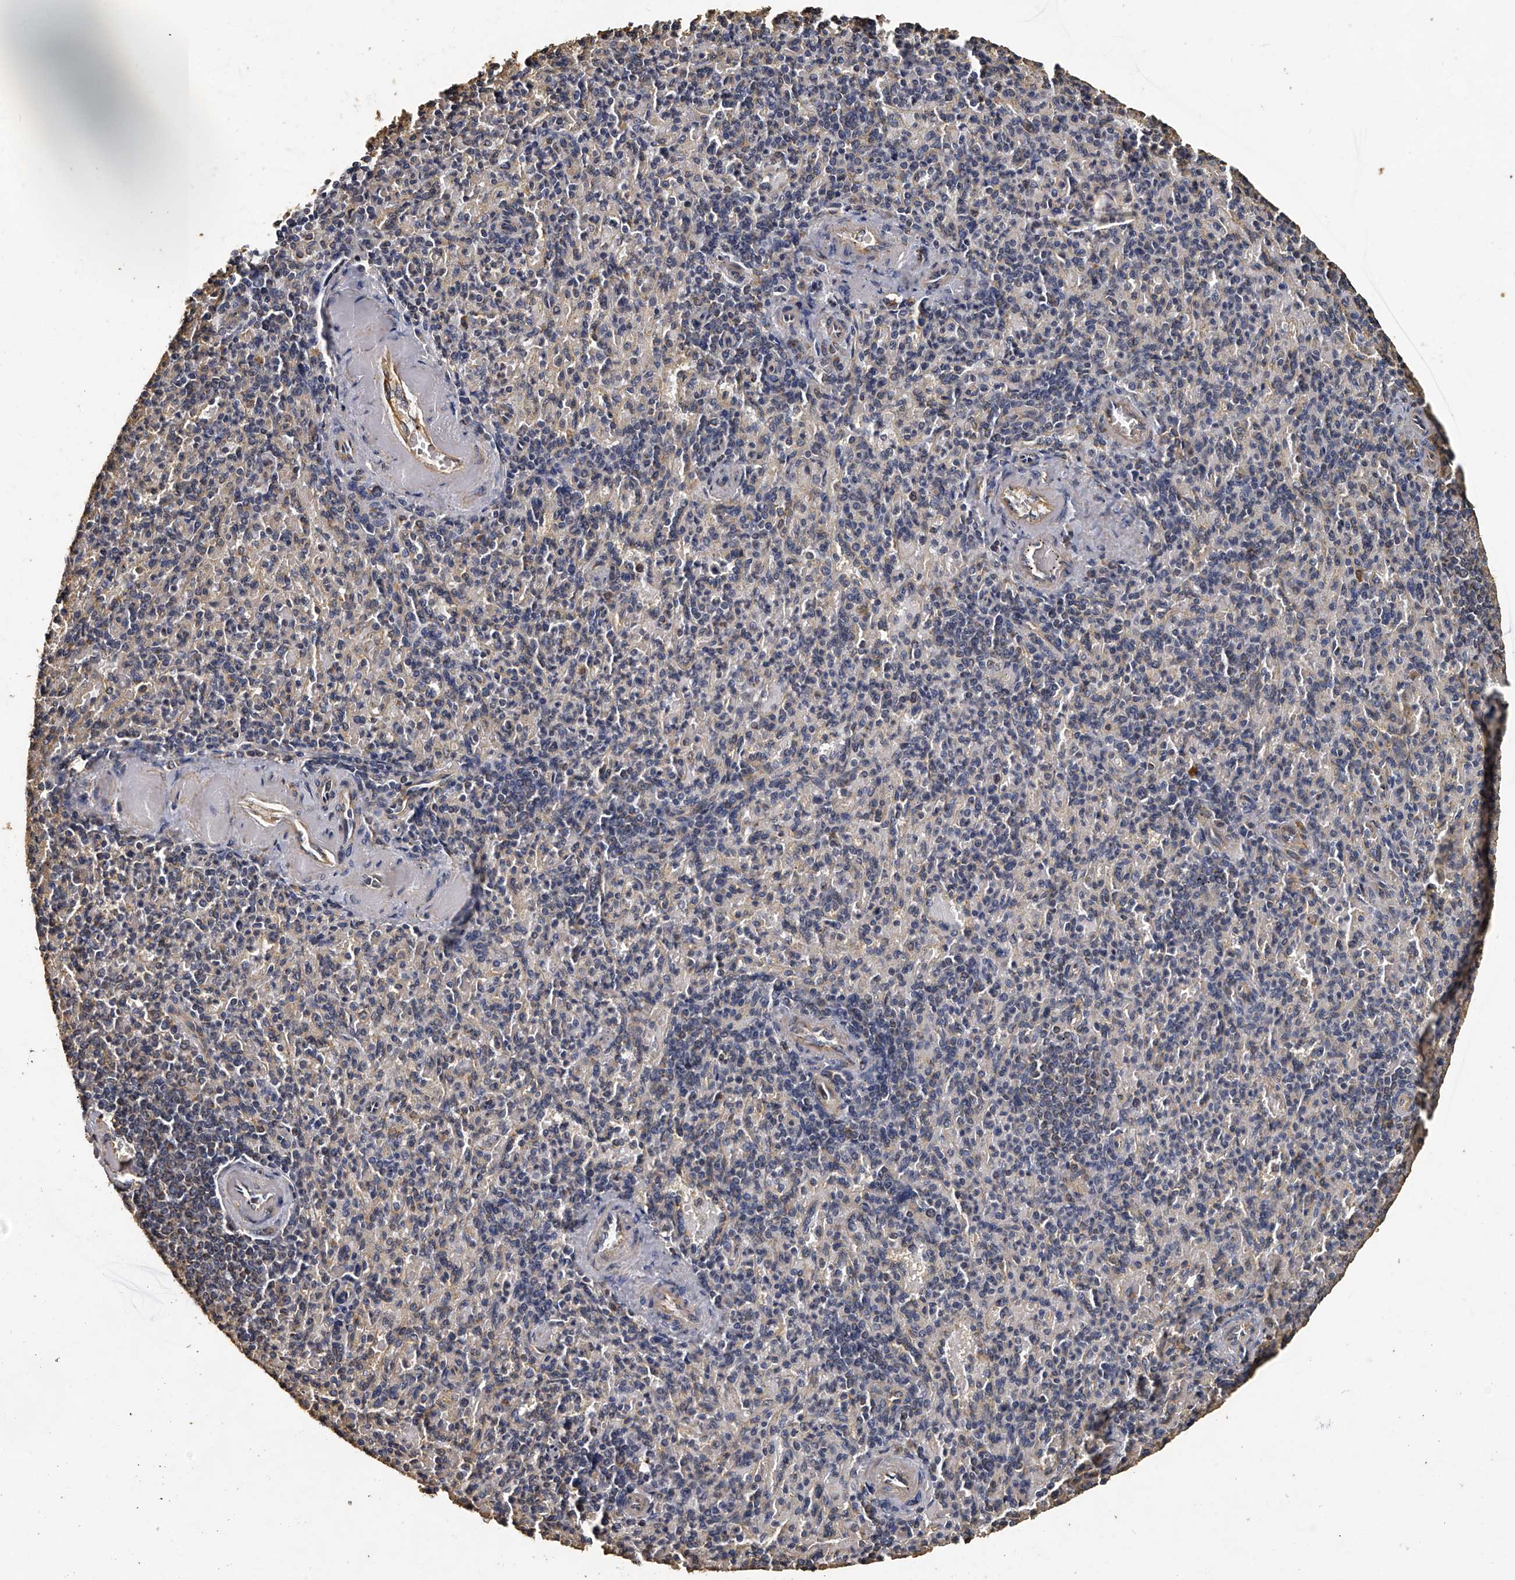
{"staining": {"intensity": "weak", "quantity": "25%-75%", "location": "cytoplasmic/membranous"}, "tissue": "spleen", "cell_type": "Cells in red pulp", "image_type": "normal", "snomed": [{"axis": "morphology", "description": "Normal tissue, NOS"}, {"axis": "topography", "description": "Spleen"}], "caption": "A micrograph of human spleen stained for a protein demonstrates weak cytoplasmic/membranous brown staining in cells in red pulp. Immunohistochemistry stains the protein of interest in brown and the nuclei are stained blue.", "gene": "MRPL28", "patient": {"sex": "female", "age": 74}}